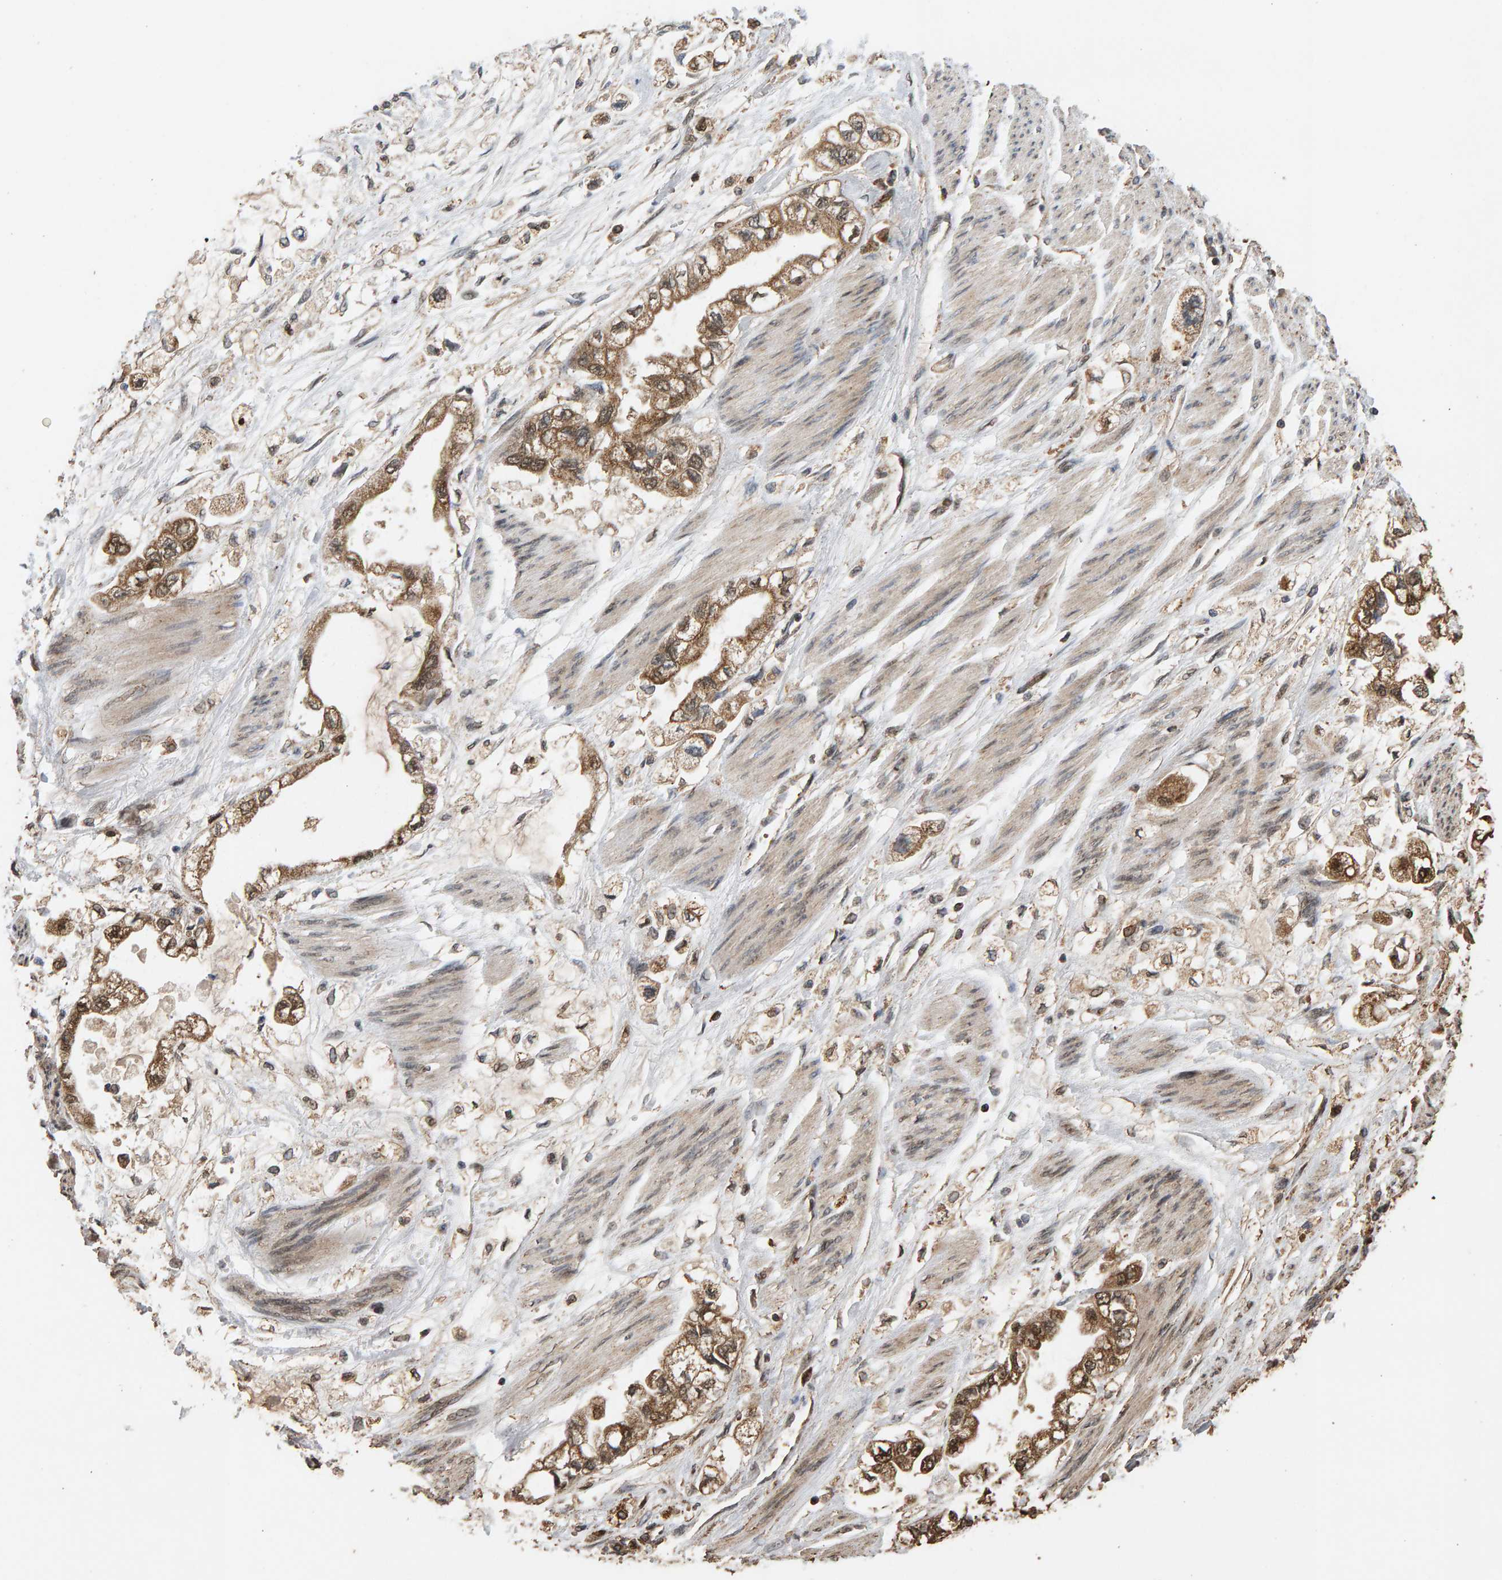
{"staining": {"intensity": "moderate", "quantity": ">75%", "location": "cytoplasmic/membranous,nuclear"}, "tissue": "stomach cancer", "cell_type": "Tumor cells", "image_type": "cancer", "snomed": [{"axis": "morphology", "description": "Normal tissue, NOS"}, {"axis": "morphology", "description": "Adenocarcinoma, NOS"}, {"axis": "topography", "description": "Stomach"}], "caption": "Immunohistochemical staining of stomach adenocarcinoma displays medium levels of moderate cytoplasmic/membranous and nuclear protein staining in approximately >75% of tumor cells.", "gene": "GSTK1", "patient": {"sex": "male", "age": 62}}